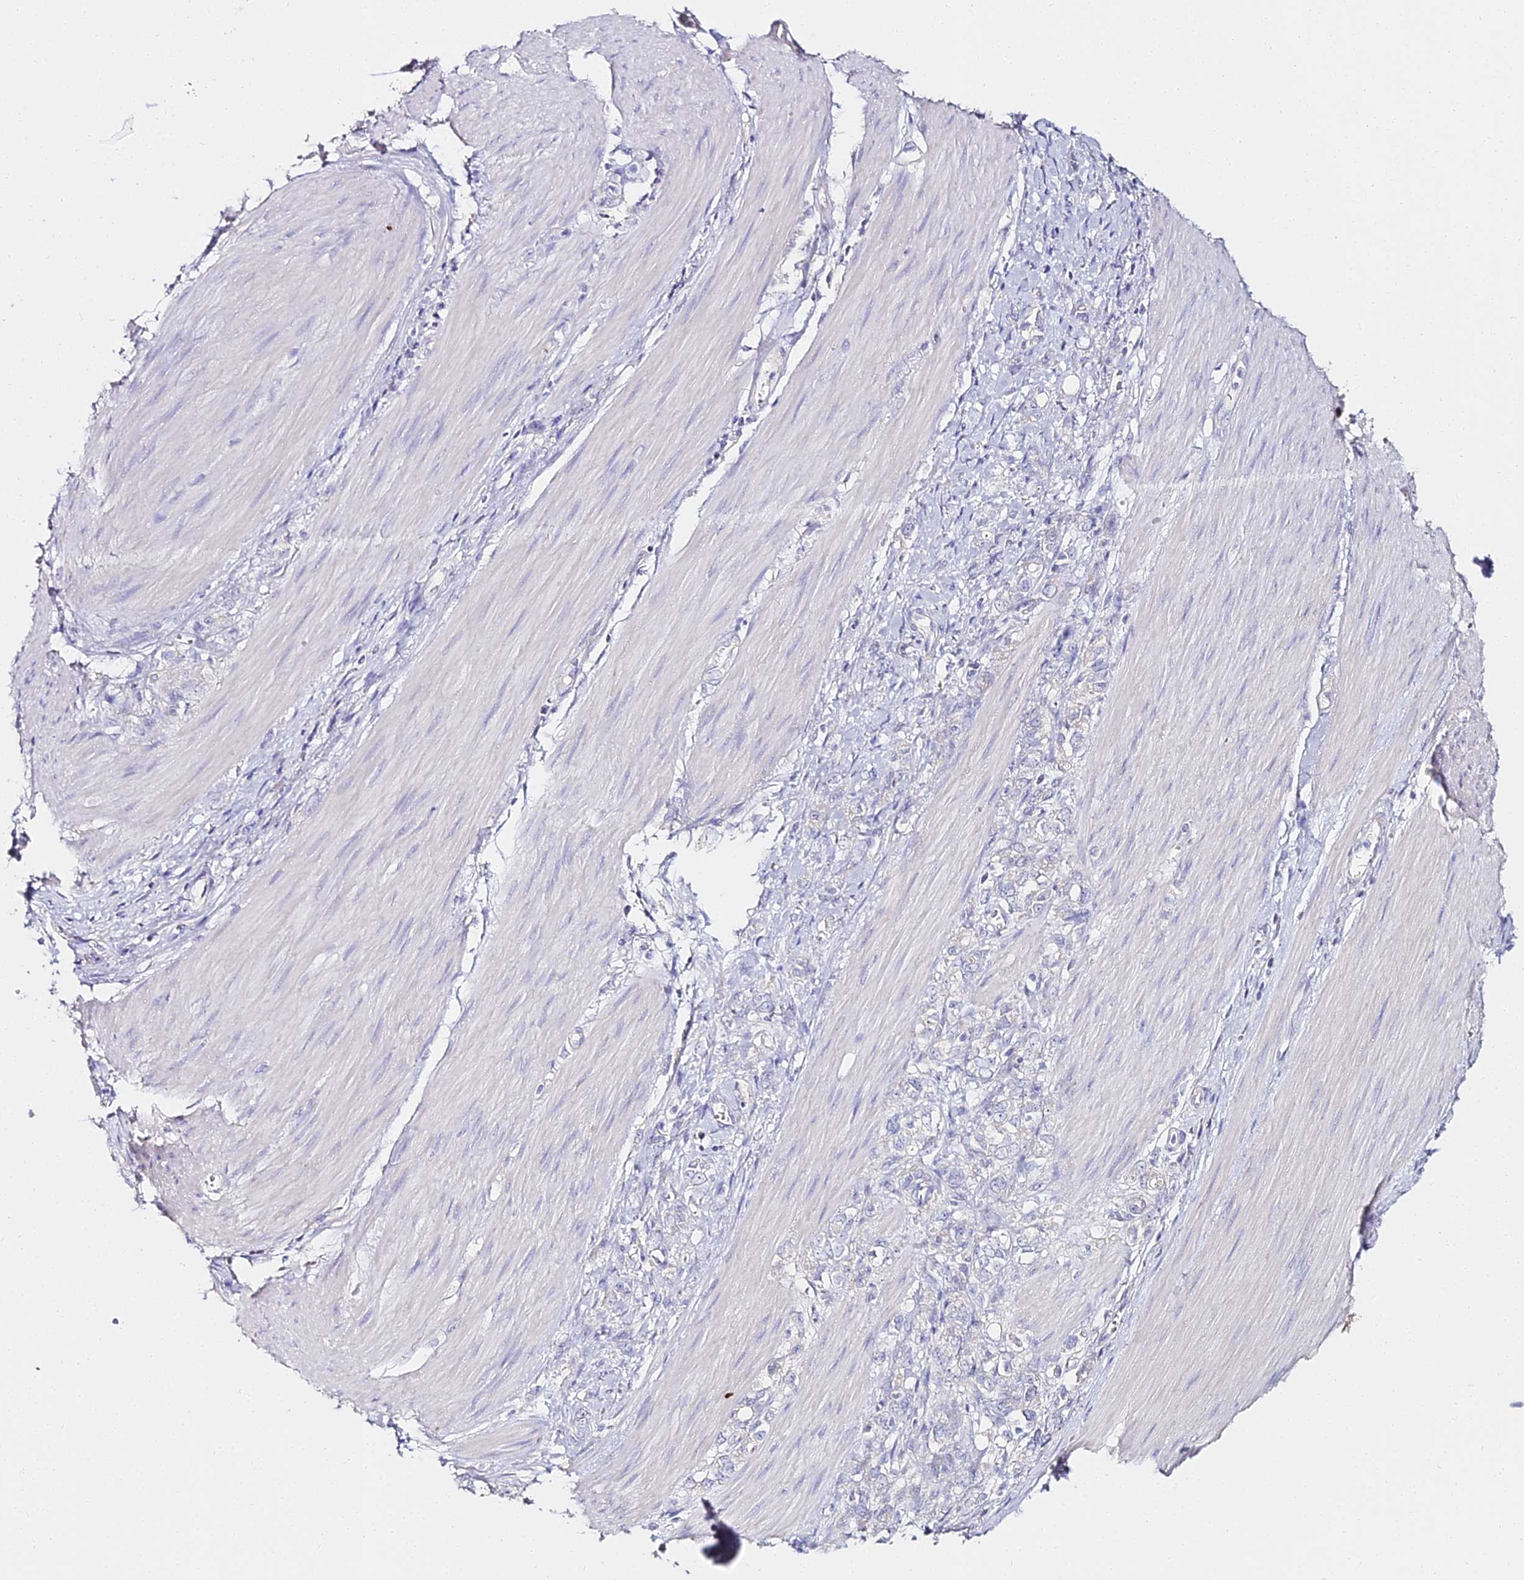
{"staining": {"intensity": "negative", "quantity": "none", "location": "none"}, "tissue": "stomach cancer", "cell_type": "Tumor cells", "image_type": "cancer", "snomed": [{"axis": "morphology", "description": "Adenocarcinoma, NOS"}, {"axis": "topography", "description": "Stomach"}], "caption": "This is a histopathology image of immunohistochemistry staining of adenocarcinoma (stomach), which shows no positivity in tumor cells.", "gene": "ALPG", "patient": {"sex": "female", "age": 76}}